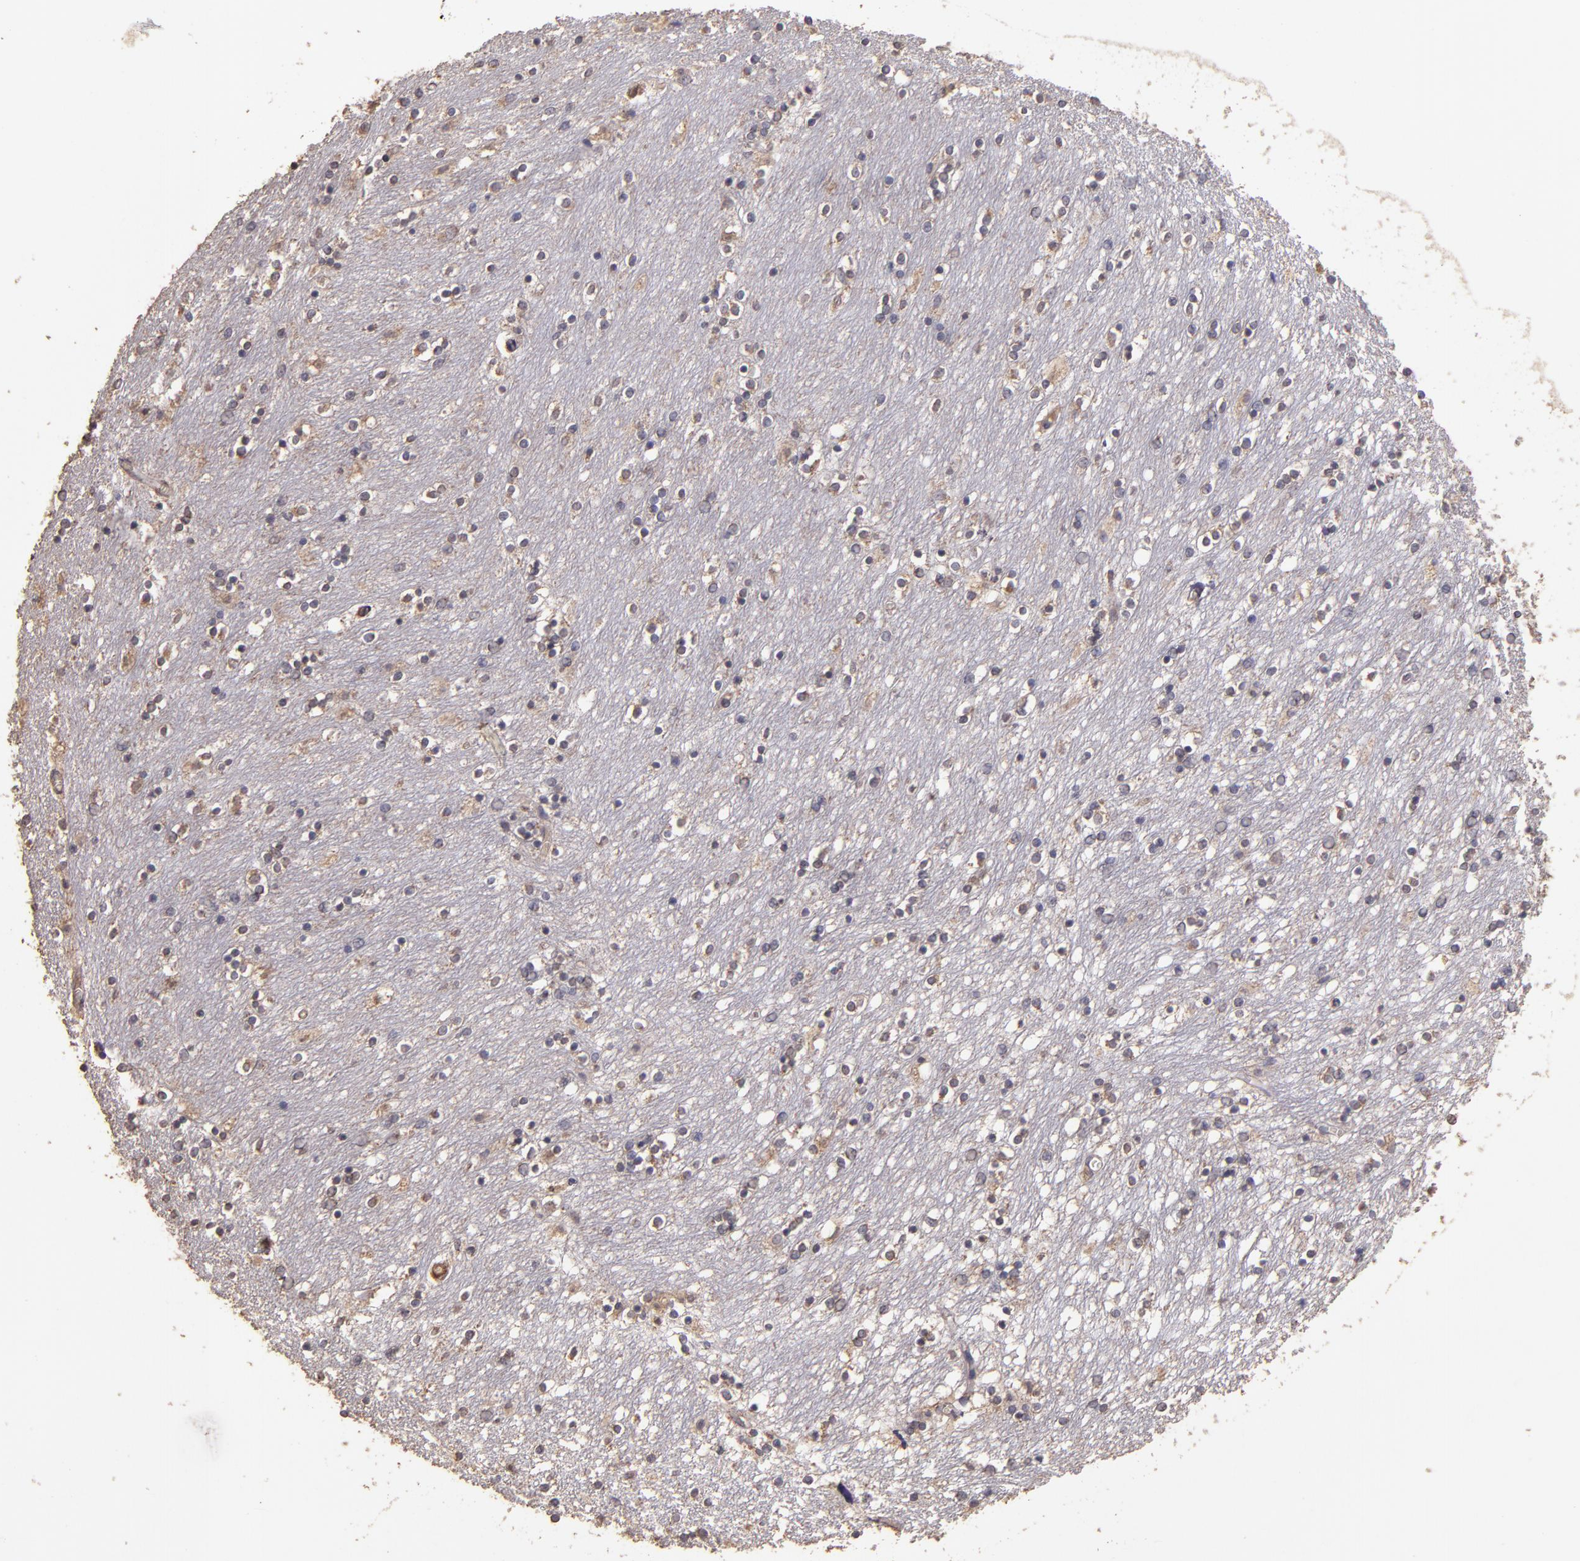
{"staining": {"intensity": "weak", "quantity": "<25%", "location": "cytoplasmic/membranous"}, "tissue": "caudate", "cell_type": "Glial cells", "image_type": "normal", "snomed": [{"axis": "morphology", "description": "Normal tissue, NOS"}, {"axis": "topography", "description": "Lateral ventricle wall"}], "caption": "An immunohistochemistry histopathology image of normal caudate is shown. There is no staining in glial cells of caudate.", "gene": "HECTD1", "patient": {"sex": "female", "age": 54}}